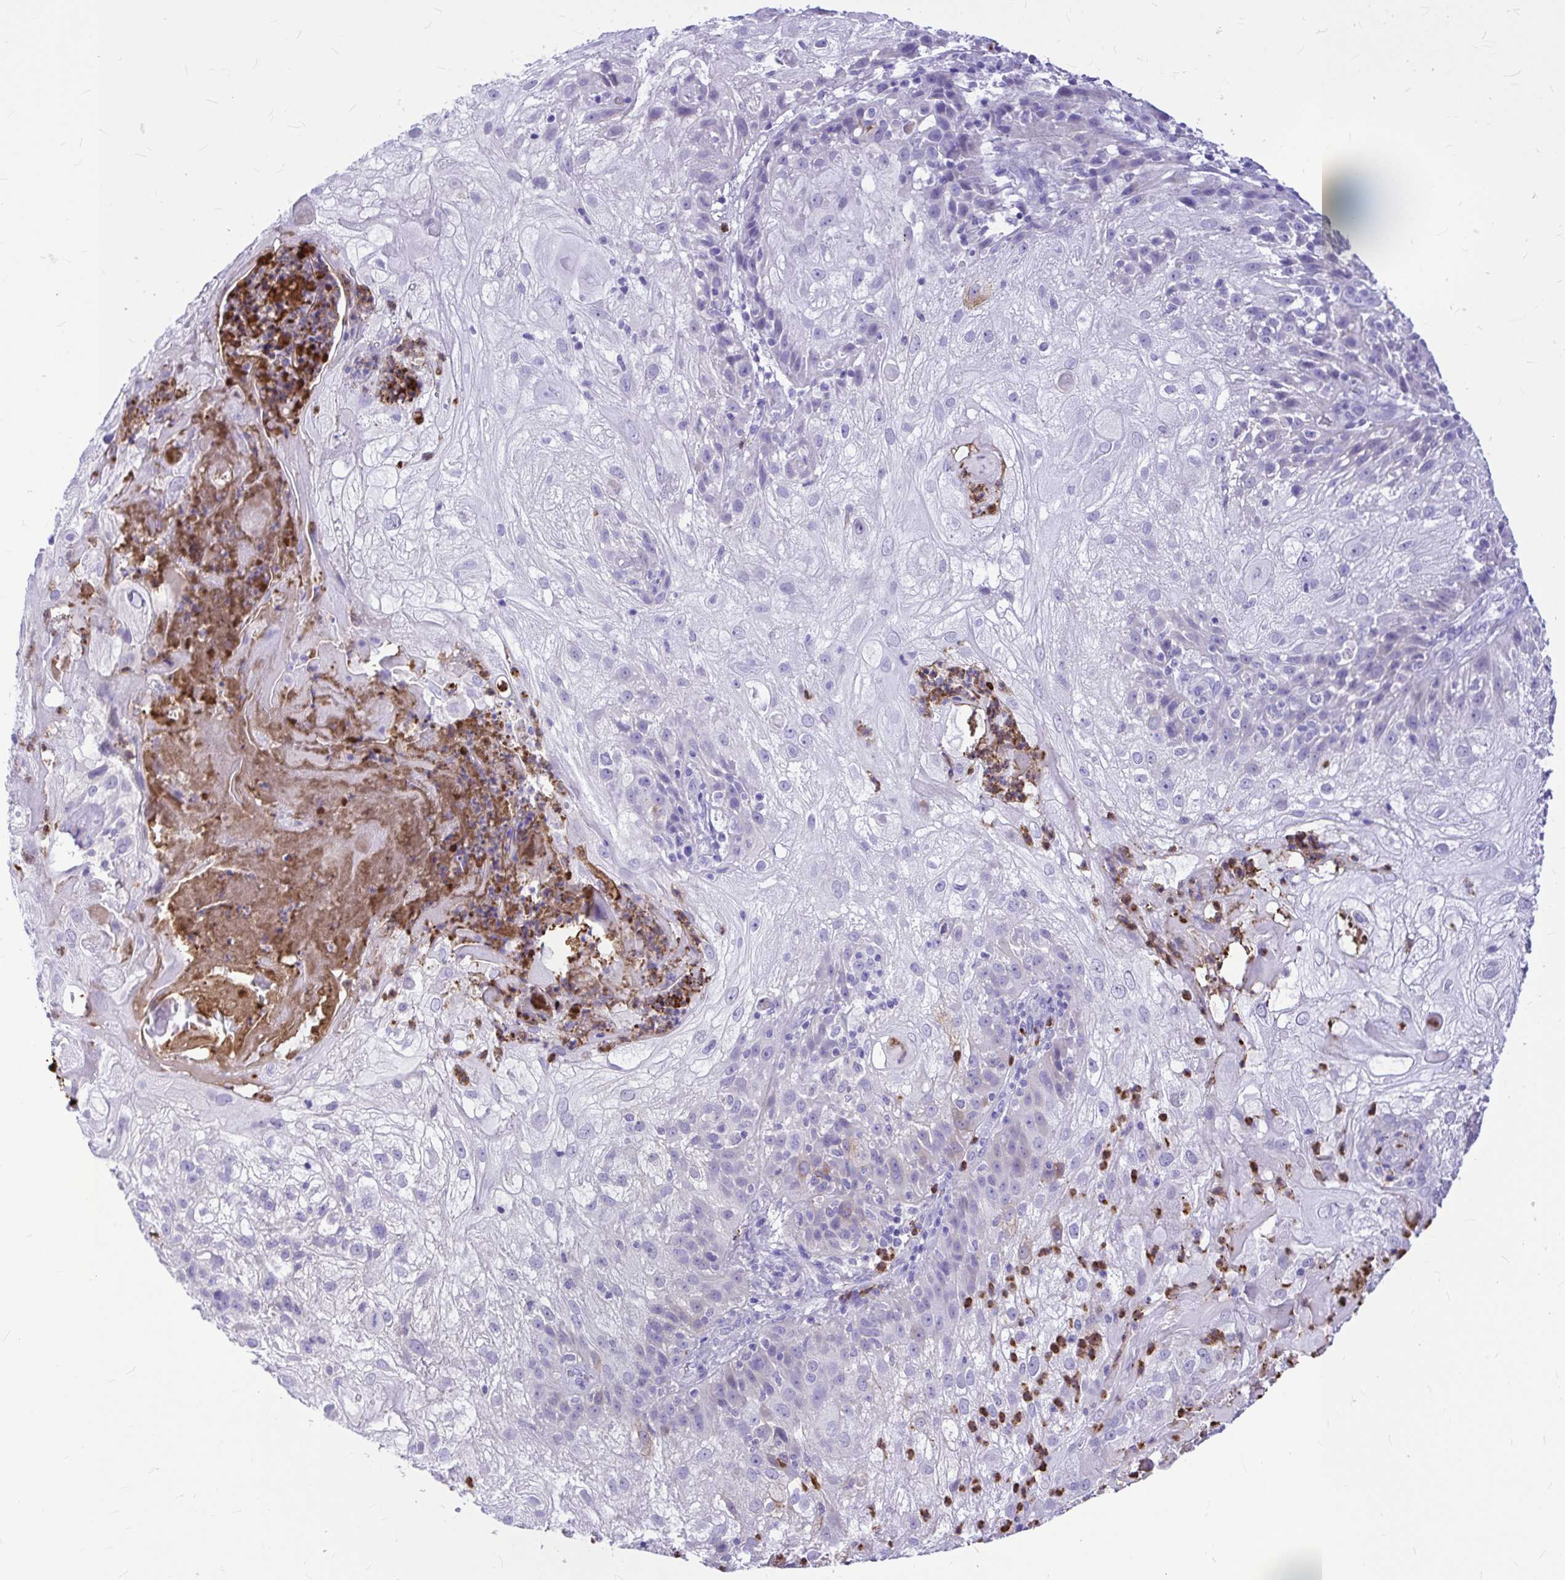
{"staining": {"intensity": "negative", "quantity": "none", "location": "none"}, "tissue": "skin cancer", "cell_type": "Tumor cells", "image_type": "cancer", "snomed": [{"axis": "morphology", "description": "Normal tissue, NOS"}, {"axis": "morphology", "description": "Squamous cell carcinoma, NOS"}, {"axis": "topography", "description": "Skin"}], "caption": "The immunohistochemistry (IHC) histopathology image has no significant expression in tumor cells of skin cancer (squamous cell carcinoma) tissue. (IHC, brightfield microscopy, high magnification).", "gene": "CLEC1B", "patient": {"sex": "female", "age": 83}}